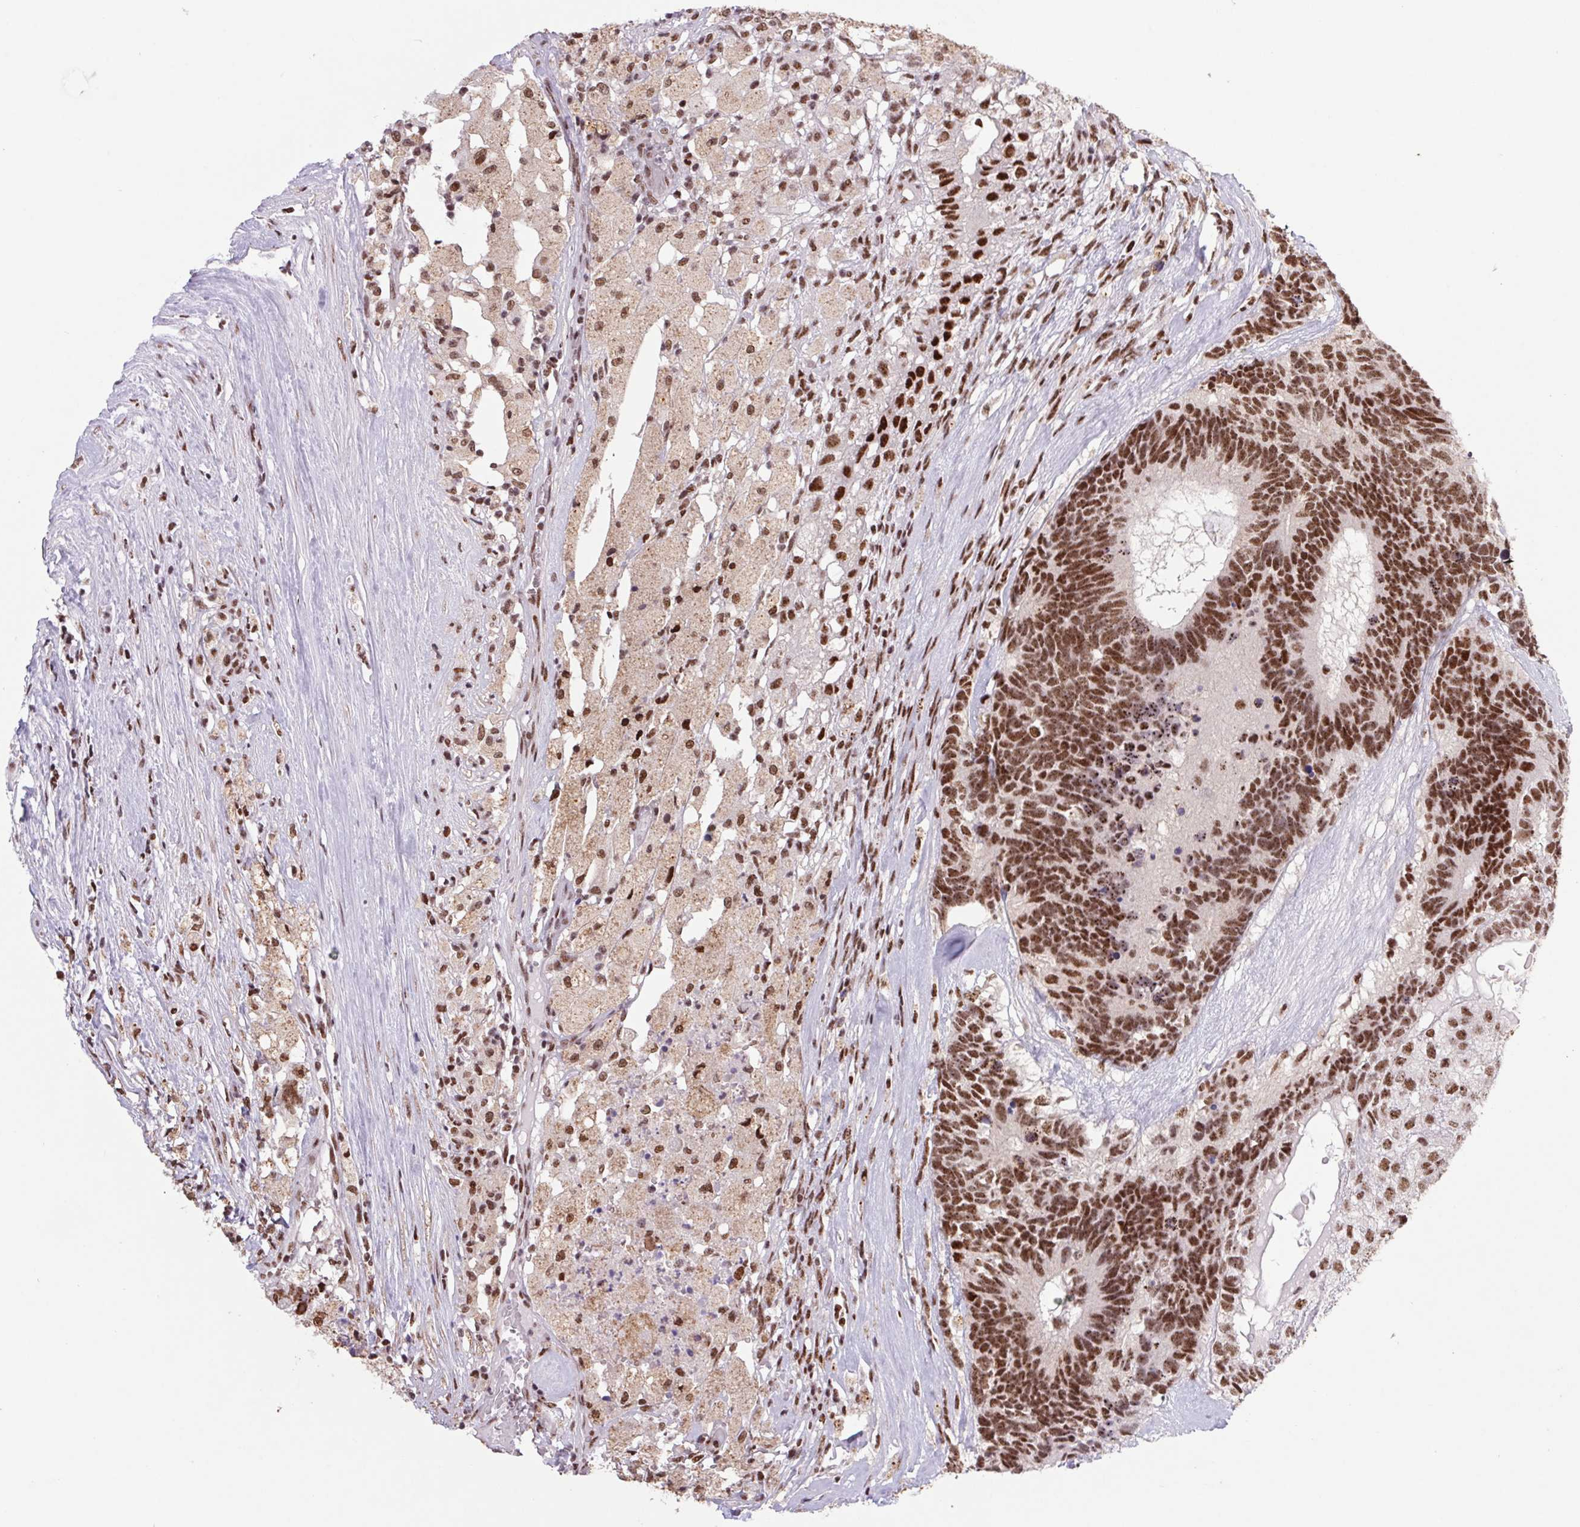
{"staining": {"intensity": "strong", "quantity": ">75%", "location": "nuclear"}, "tissue": "testis cancer", "cell_type": "Tumor cells", "image_type": "cancer", "snomed": [{"axis": "morphology", "description": "Seminoma, NOS"}, {"axis": "morphology", "description": "Carcinoma, Embryonal, NOS"}, {"axis": "topography", "description": "Testis"}], "caption": "Strong nuclear expression for a protein is appreciated in about >75% of tumor cells of embryonal carcinoma (testis) using IHC.", "gene": "LDLRAD4", "patient": {"sex": "male", "age": 41}}